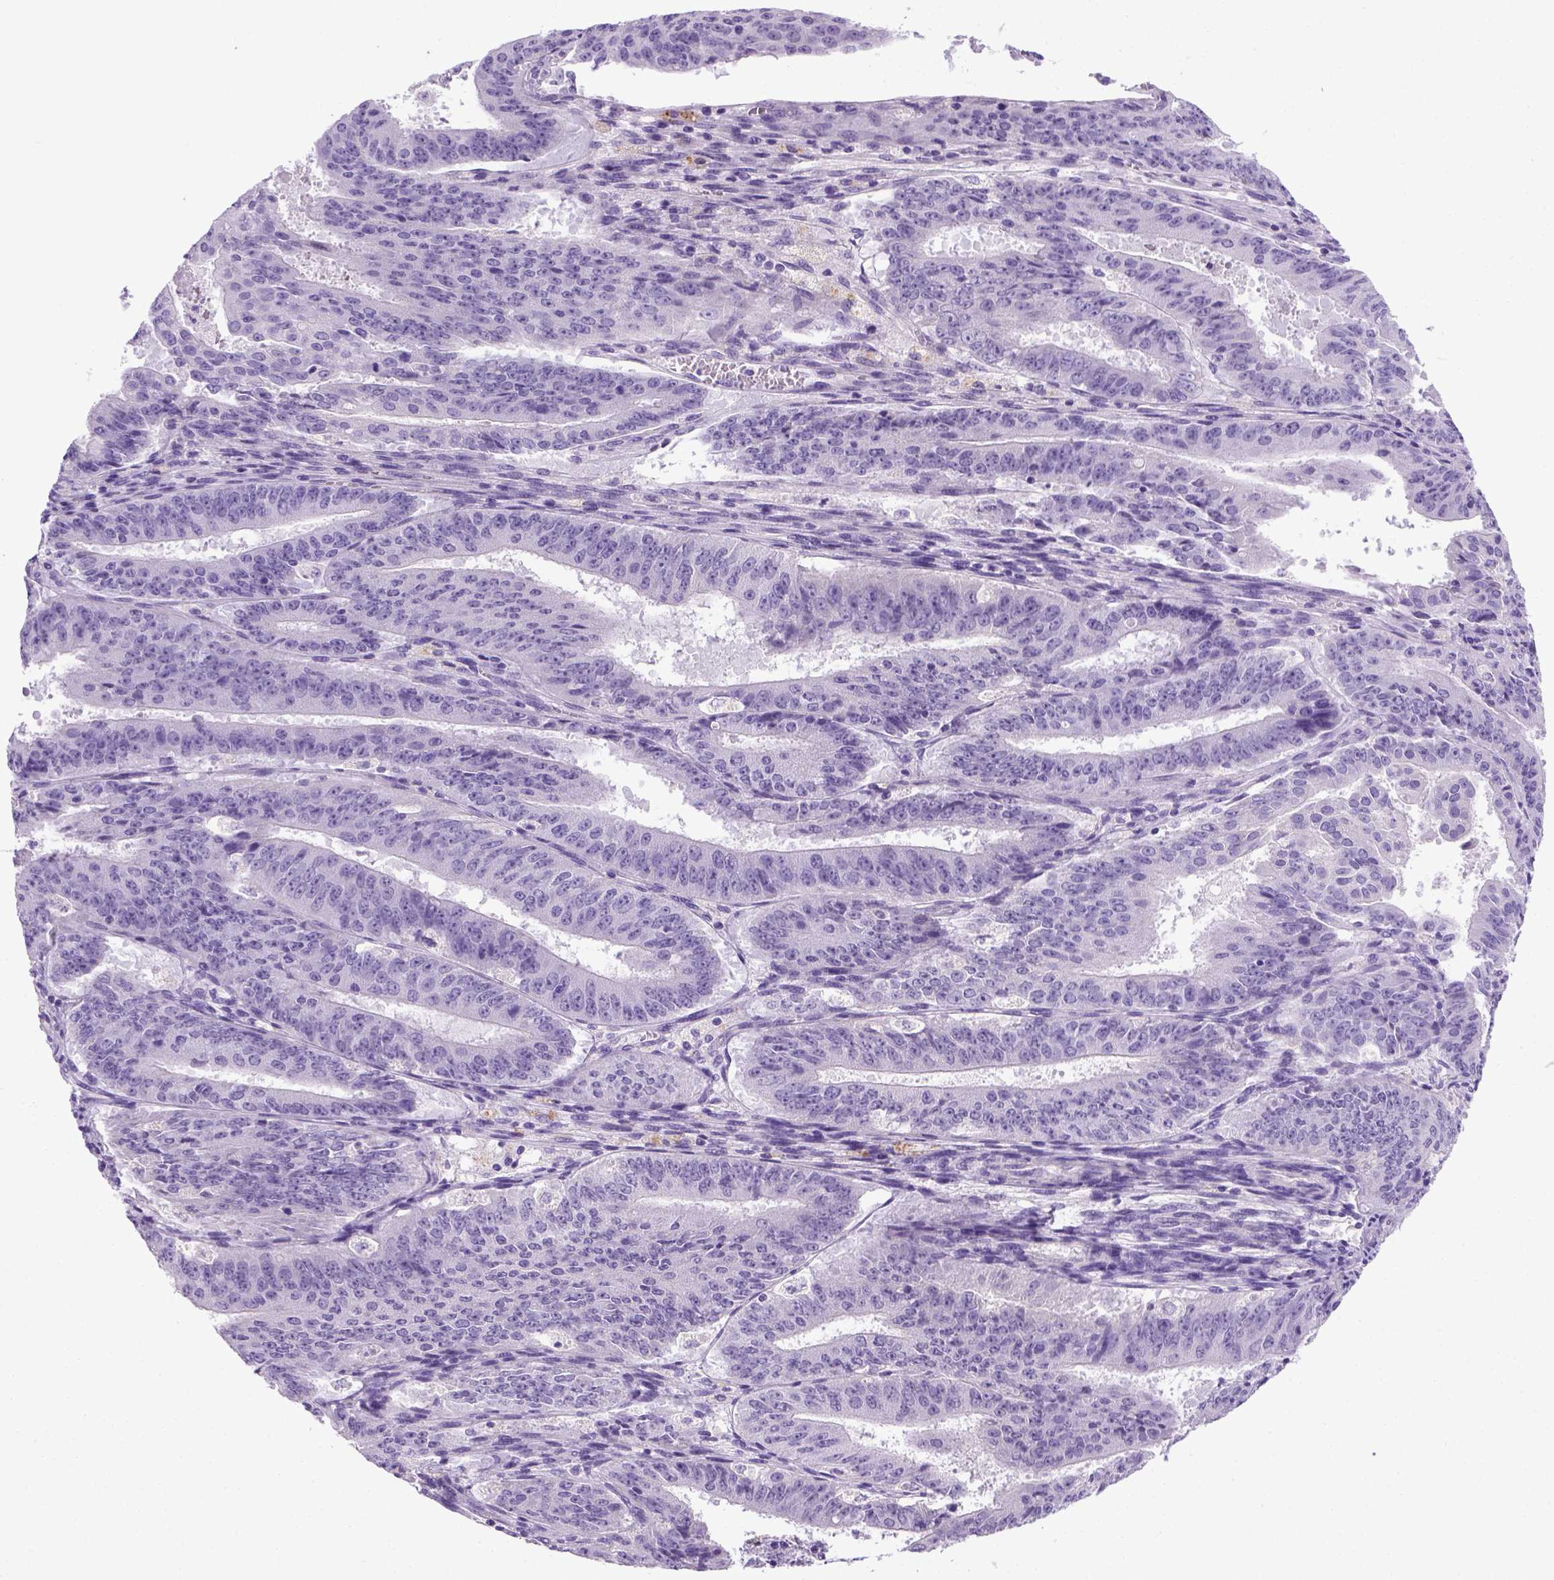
{"staining": {"intensity": "negative", "quantity": "none", "location": "none"}, "tissue": "ovarian cancer", "cell_type": "Tumor cells", "image_type": "cancer", "snomed": [{"axis": "morphology", "description": "Carcinoma, endometroid"}, {"axis": "topography", "description": "Ovary"}], "caption": "Immunohistochemical staining of ovarian cancer shows no significant expression in tumor cells.", "gene": "KRT71", "patient": {"sex": "female", "age": 42}}